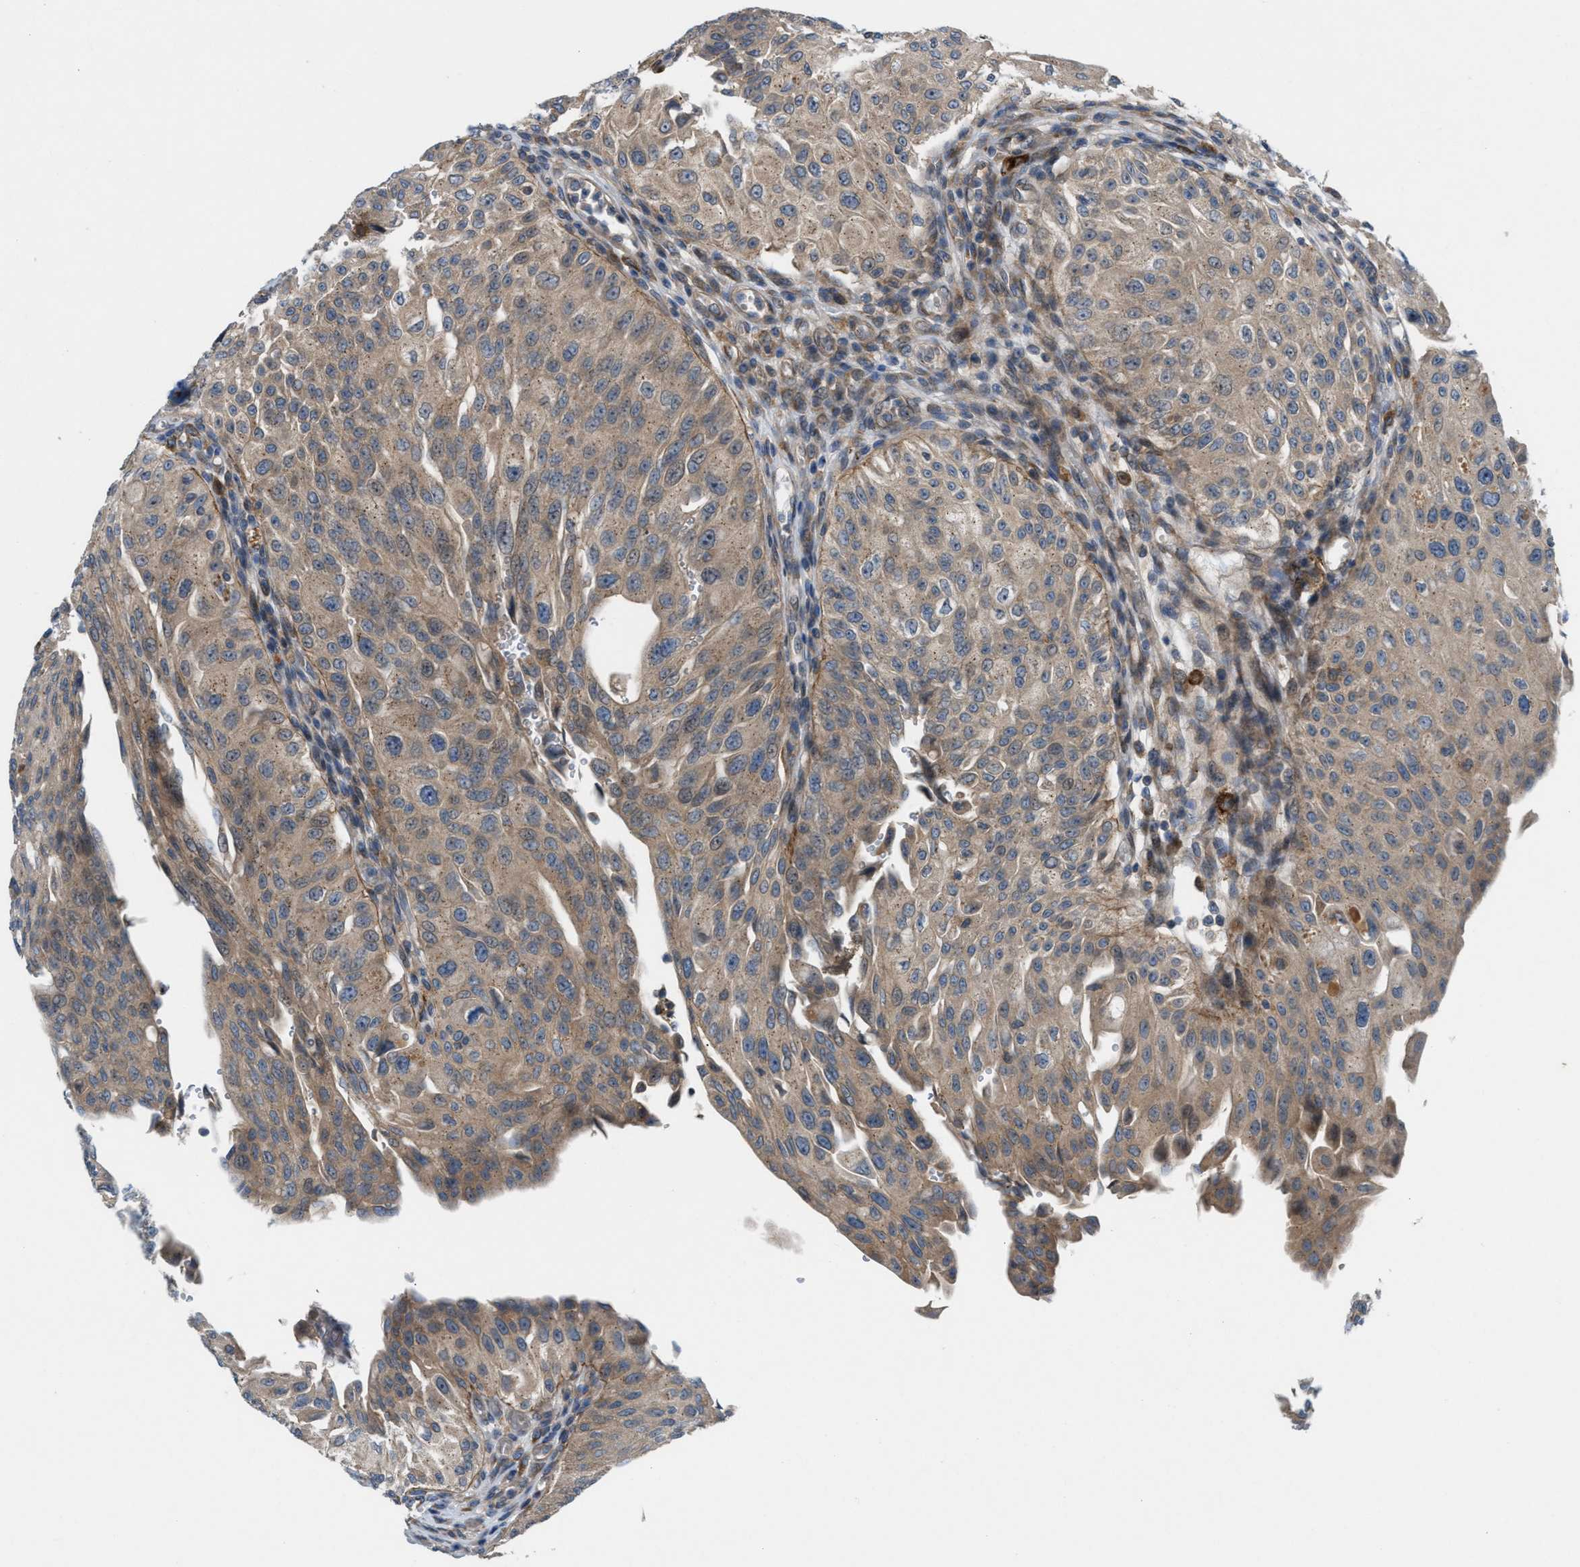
{"staining": {"intensity": "moderate", "quantity": ">75%", "location": "cytoplasmic/membranous"}, "tissue": "urothelial cancer", "cell_type": "Tumor cells", "image_type": "cancer", "snomed": [{"axis": "morphology", "description": "Urothelial carcinoma, High grade"}, {"axis": "topography", "description": "Urinary bladder"}], "caption": "Urothelial cancer tissue shows moderate cytoplasmic/membranous staining in approximately >75% of tumor cells, visualized by immunohistochemistry.", "gene": "CYB5D1", "patient": {"sex": "male", "age": 46}}